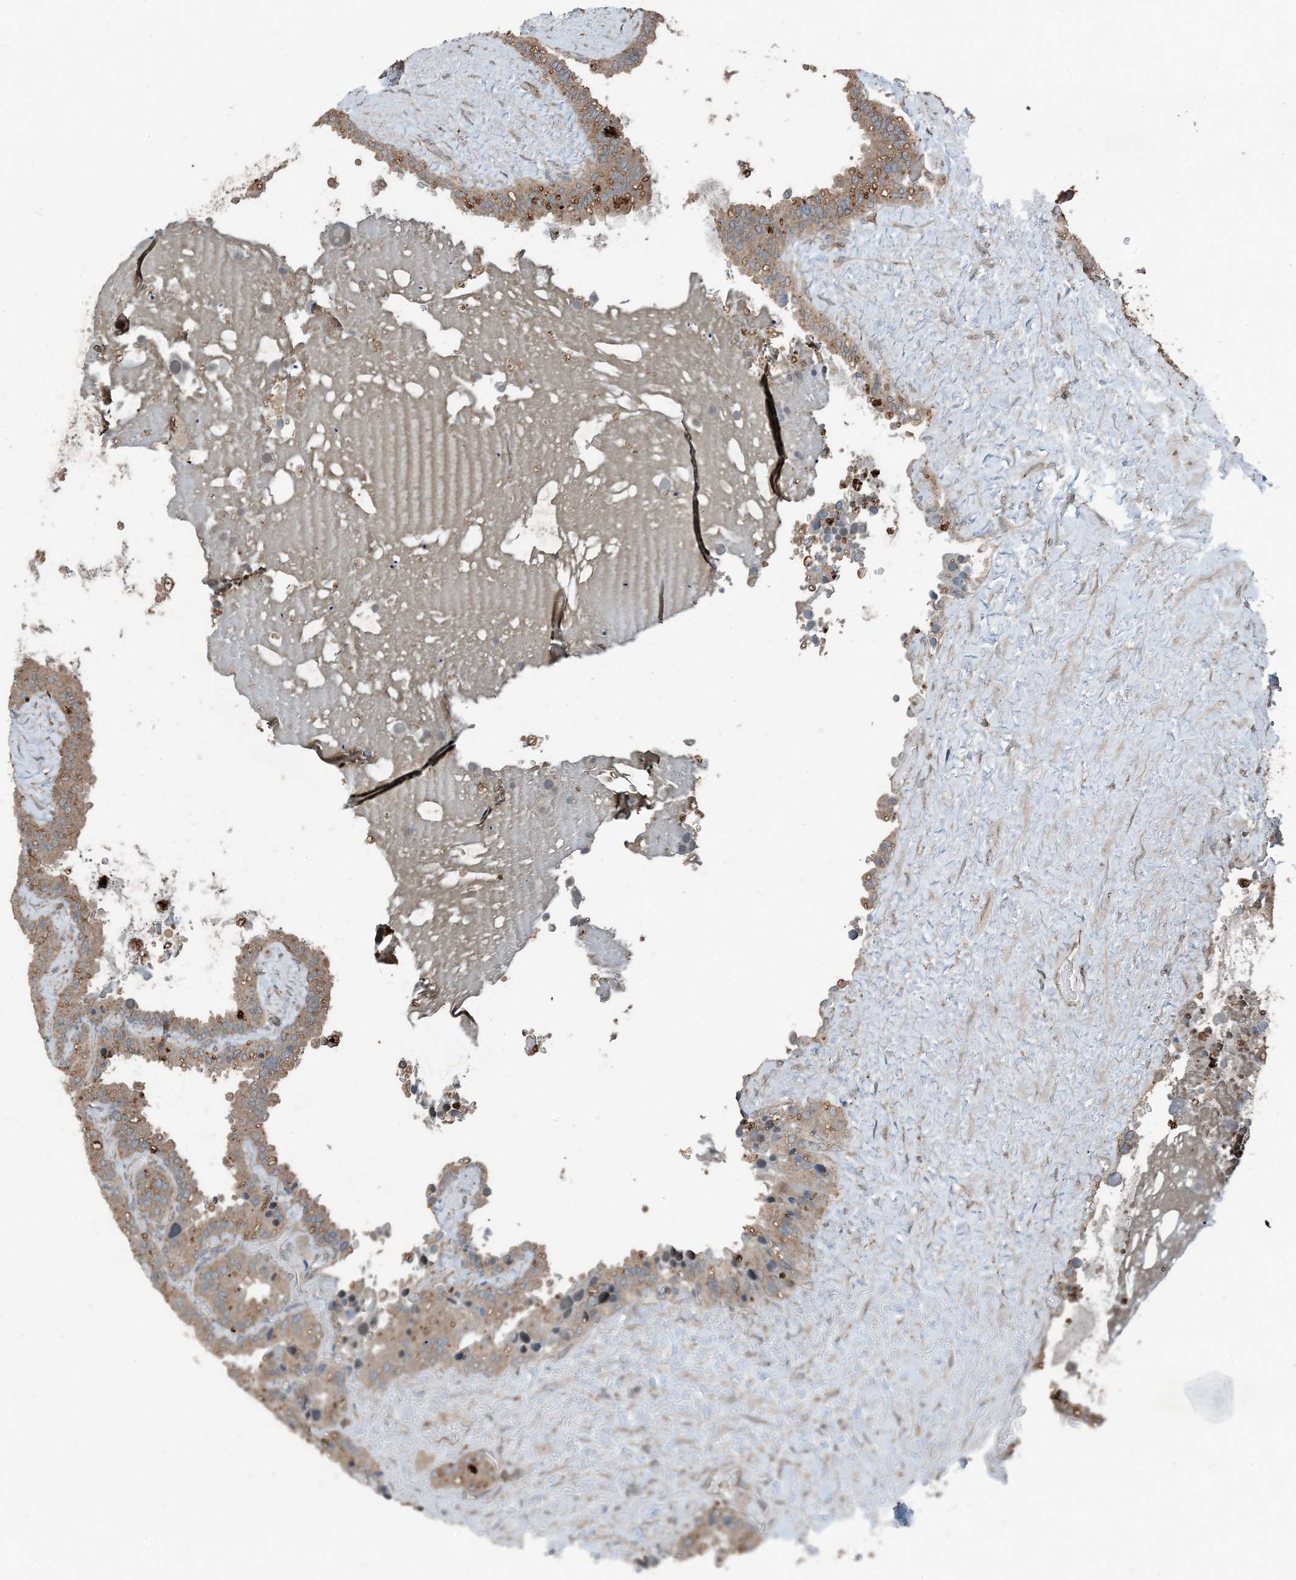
{"staining": {"intensity": "moderate", "quantity": ">75%", "location": "cytoplasmic/membranous"}, "tissue": "seminal vesicle", "cell_type": "Glandular cells", "image_type": "normal", "snomed": [{"axis": "morphology", "description": "Normal tissue, NOS"}, {"axis": "topography", "description": "Prostate"}, {"axis": "topography", "description": "Seminal veicle"}], "caption": "Moderate cytoplasmic/membranous positivity is identified in about >75% of glandular cells in normal seminal vesicle.", "gene": "ZFAND2B", "patient": {"sex": "male", "age": 68}}